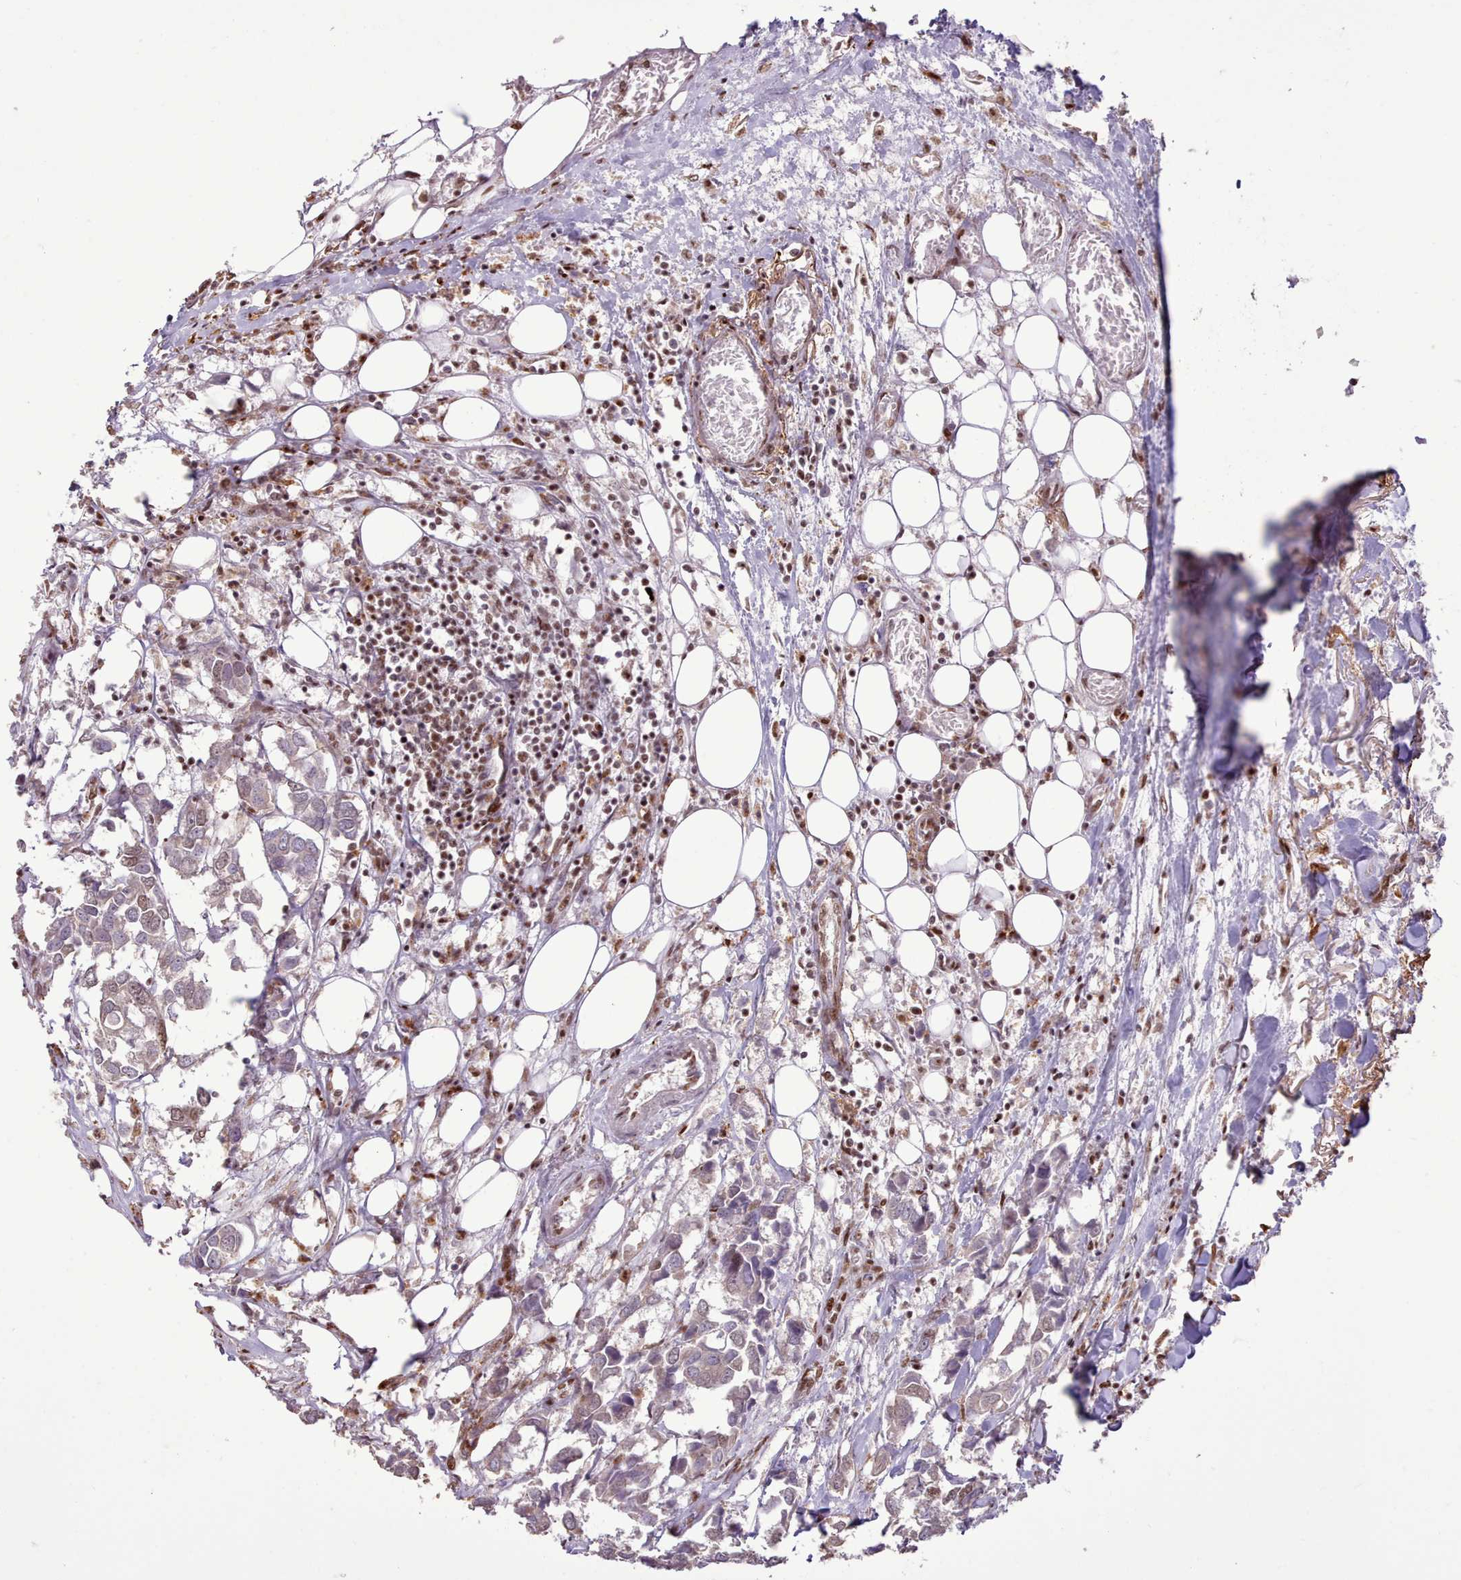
{"staining": {"intensity": "moderate", "quantity": "<25%", "location": "nuclear"}, "tissue": "breast cancer", "cell_type": "Tumor cells", "image_type": "cancer", "snomed": [{"axis": "morphology", "description": "Duct carcinoma"}, {"axis": "topography", "description": "Breast"}], "caption": "Human invasive ductal carcinoma (breast) stained for a protein (brown) shows moderate nuclear positive positivity in approximately <25% of tumor cells.", "gene": "TAF15", "patient": {"sex": "female", "age": 83}}